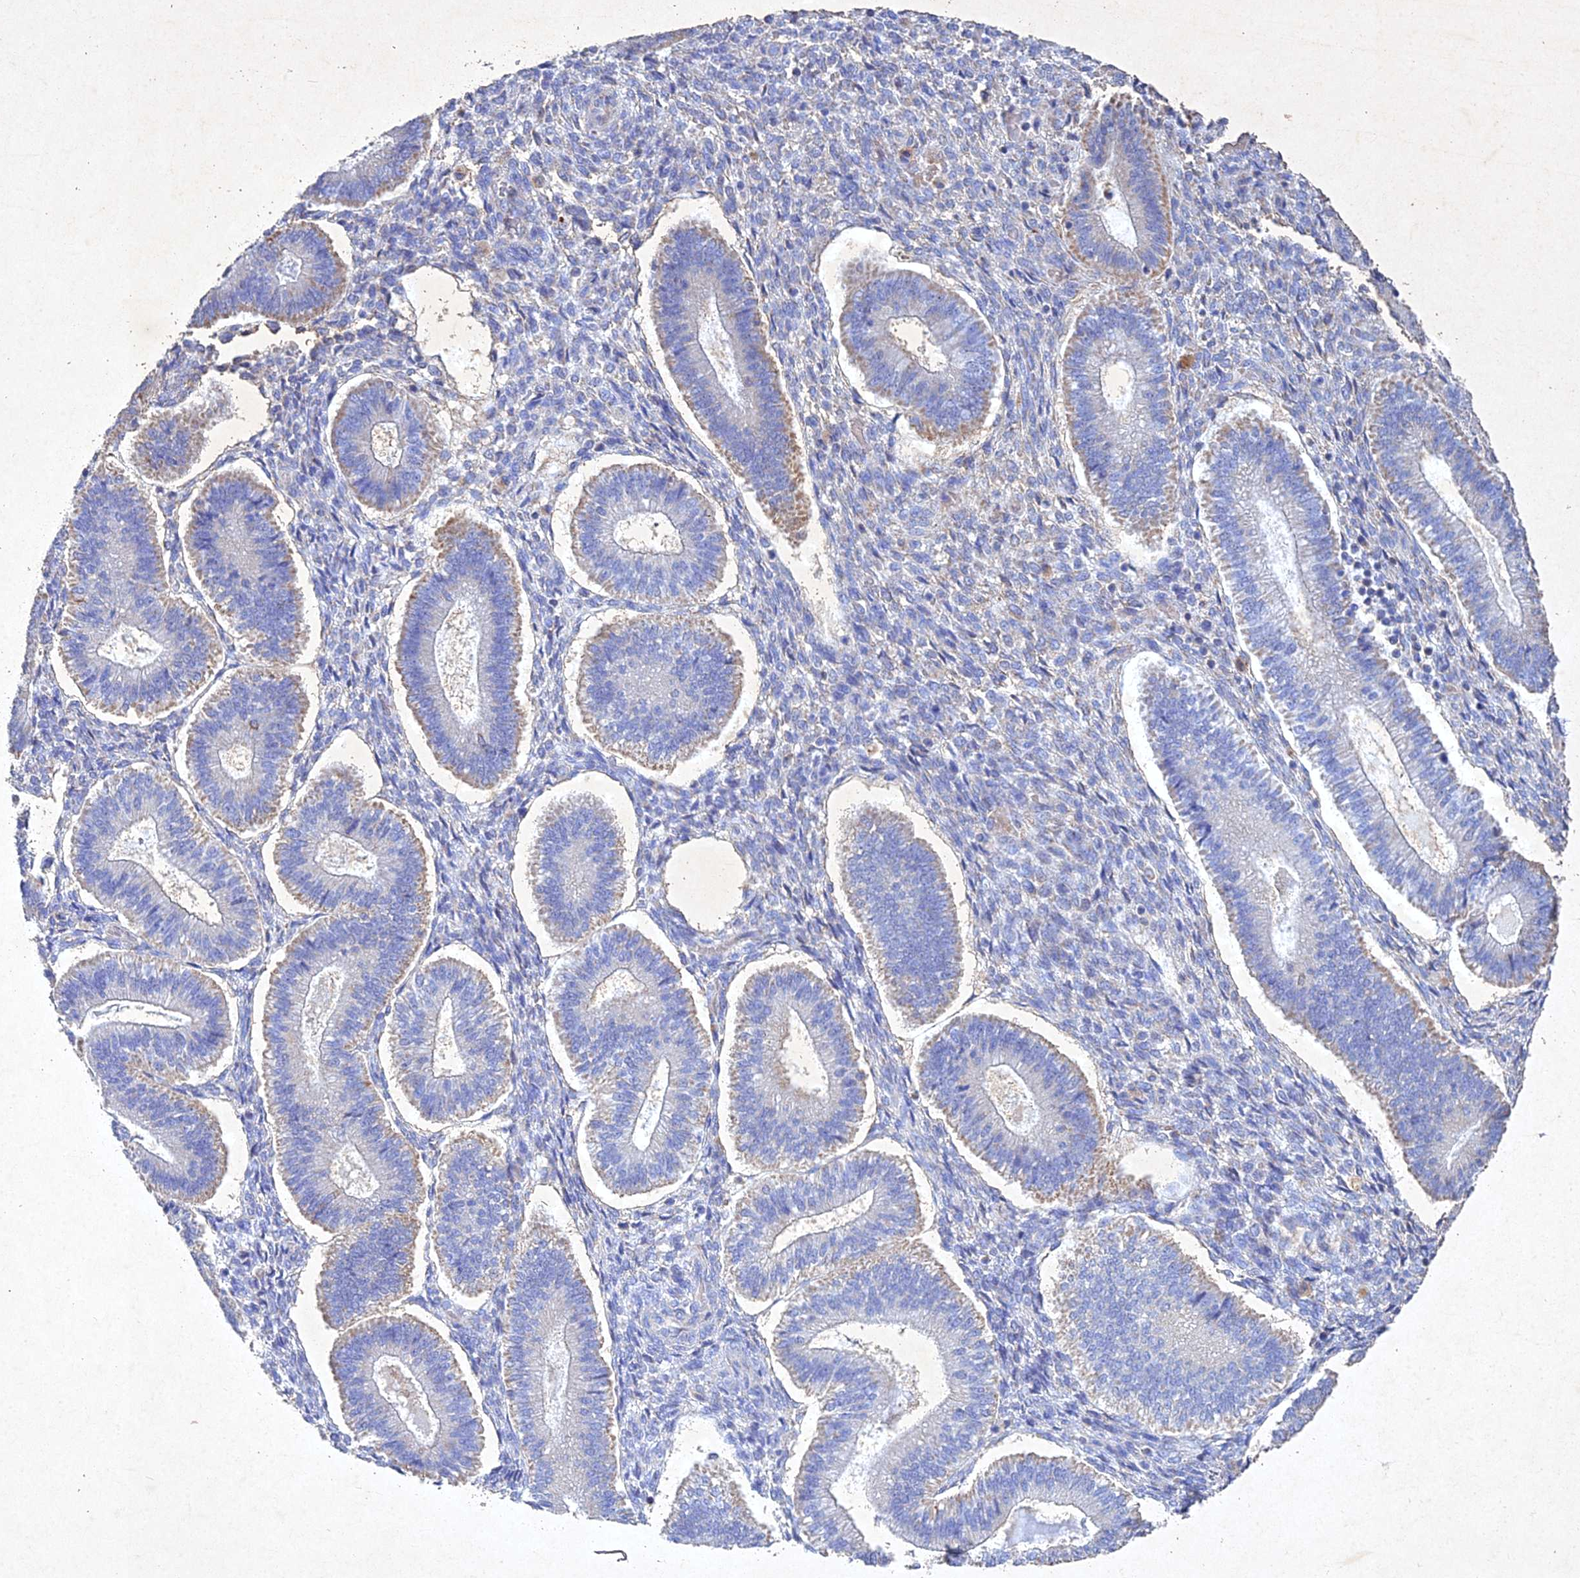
{"staining": {"intensity": "negative", "quantity": "none", "location": "none"}, "tissue": "endometrium", "cell_type": "Cells in endometrial stroma", "image_type": "normal", "snomed": [{"axis": "morphology", "description": "Normal tissue, NOS"}, {"axis": "topography", "description": "Endometrium"}], "caption": "The immunohistochemistry image has no significant staining in cells in endometrial stroma of endometrium.", "gene": "NDUFV1", "patient": {"sex": "female", "age": 25}}